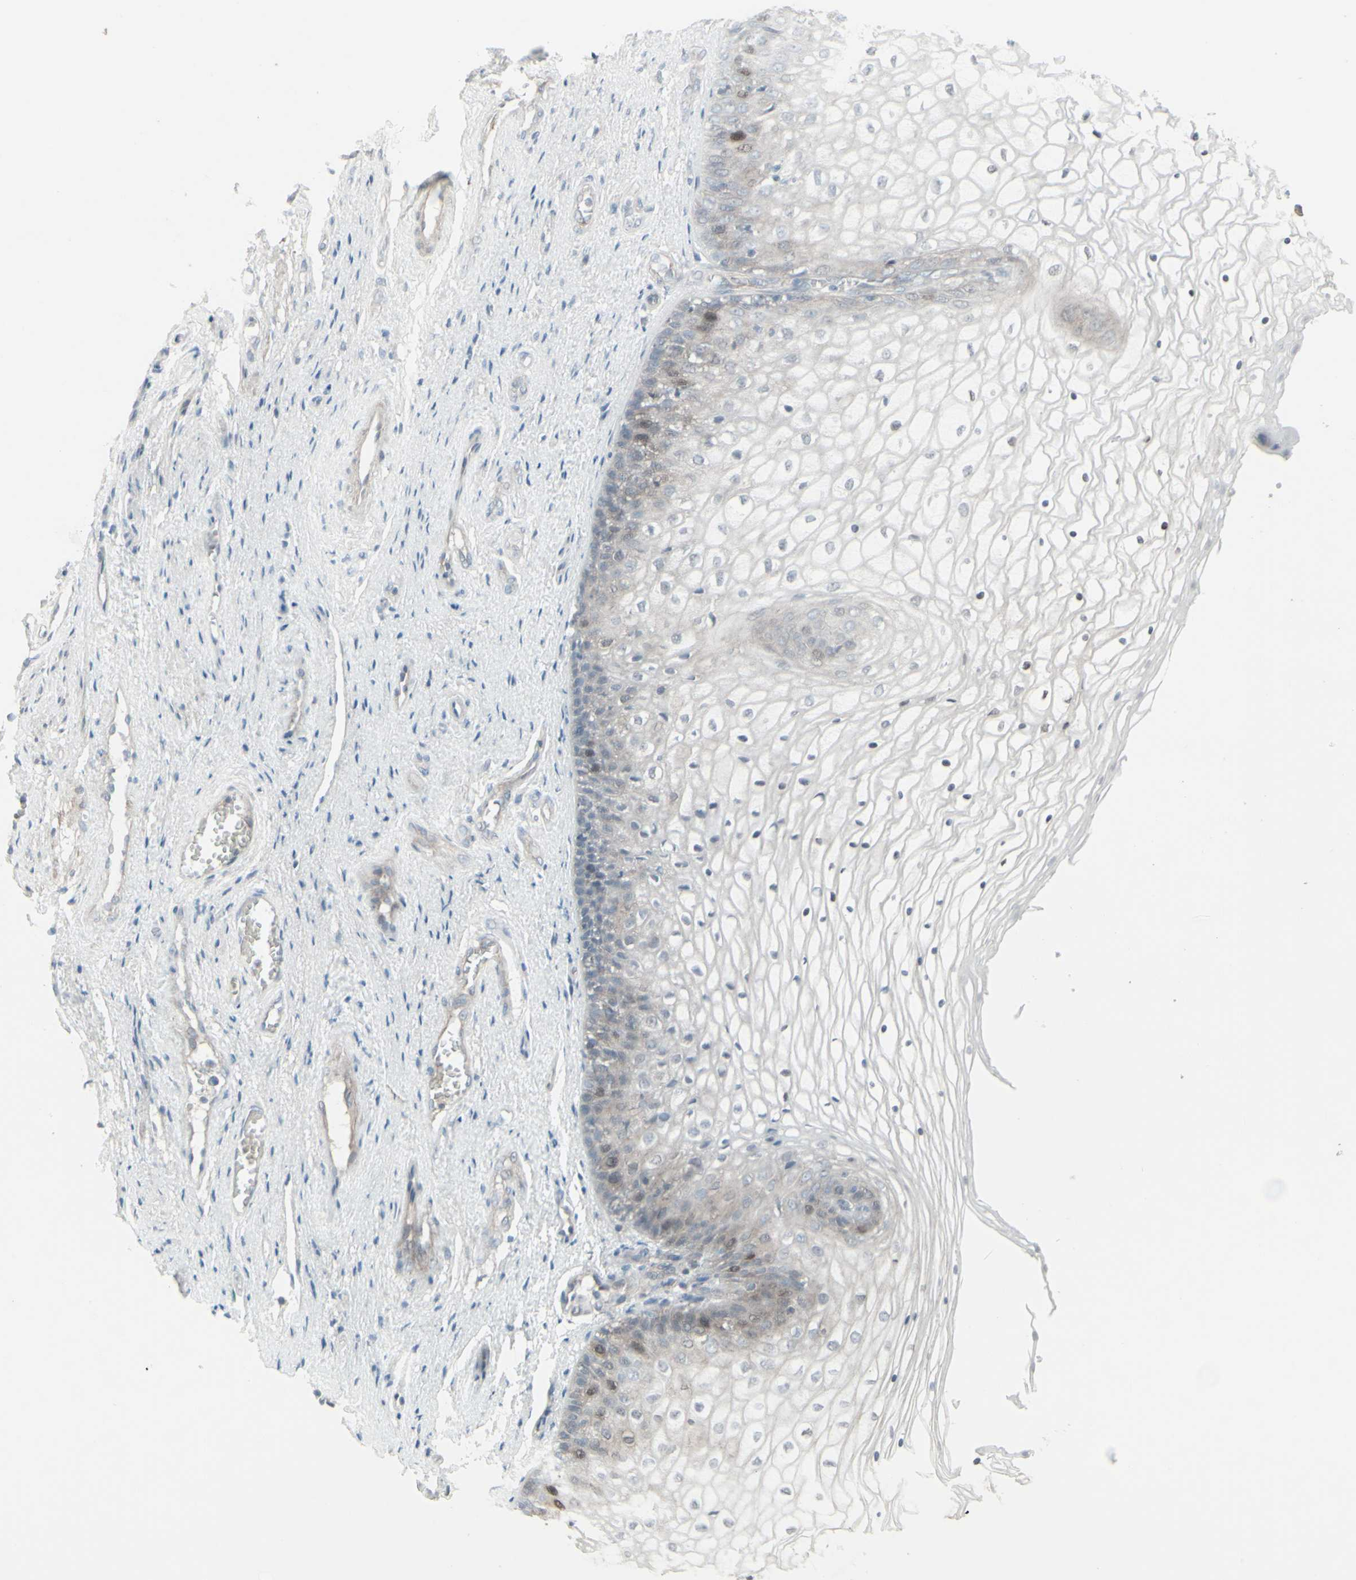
{"staining": {"intensity": "moderate", "quantity": "<25%", "location": "cytoplasmic/membranous,nuclear"}, "tissue": "vagina", "cell_type": "Squamous epithelial cells", "image_type": "normal", "snomed": [{"axis": "morphology", "description": "Normal tissue, NOS"}, {"axis": "topography", "description": "Vagina"}], "caption": "Immunohistochemical staining of benign vagina exhibits moderate cytoplasmic/membranous,nuclear protein staining in about <25% of squamous epithelial cells.", "gene": "GMNN", "patient": {"sex": "female", "age": 34}}